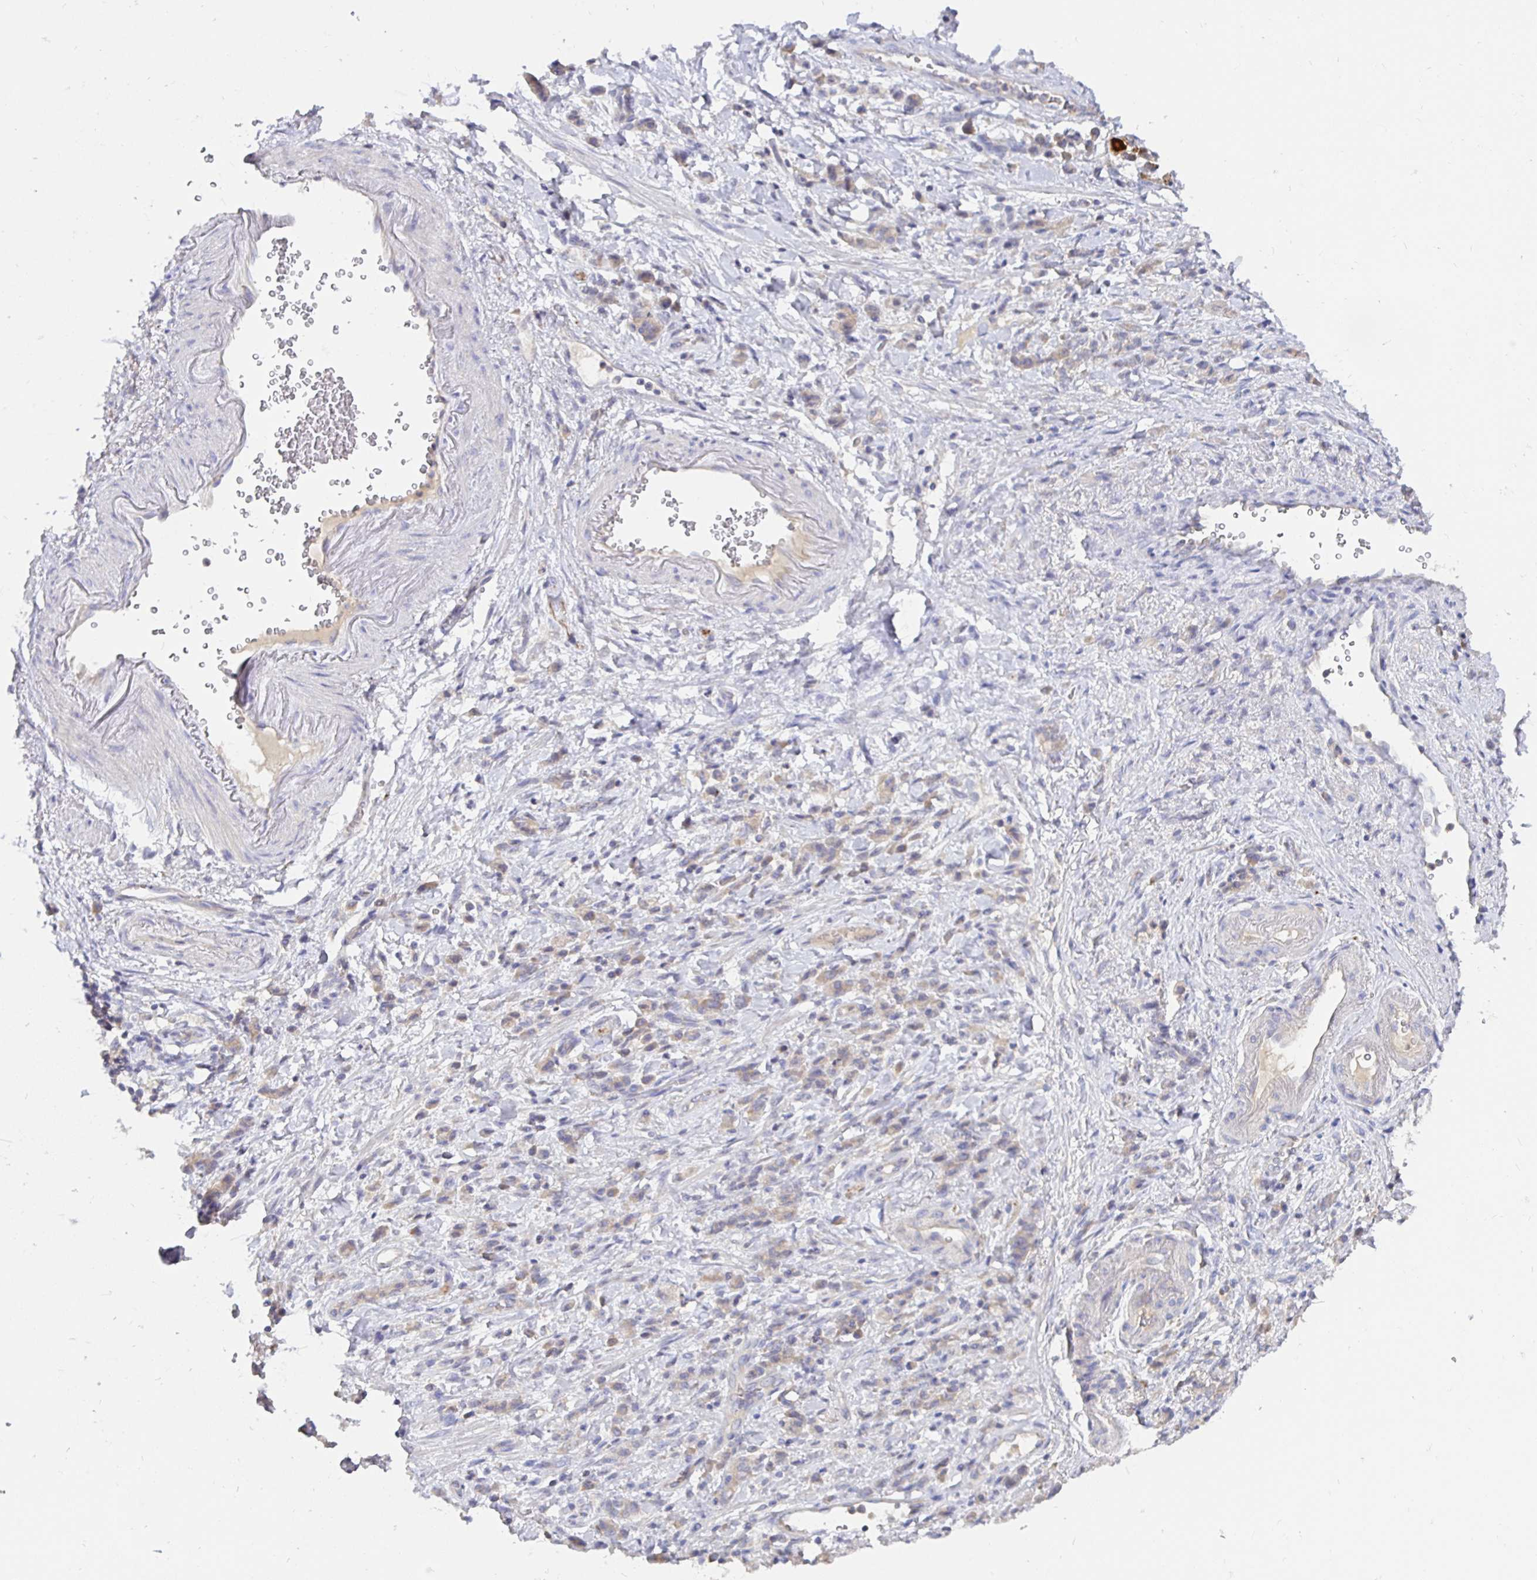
{"staining": {"intensity": "weak", "quantity": "<25%", "location": "cytoplasmic/membranous"}, "tissue": "stomach cancer", "cell_type": "Tumor cells", "image_type": "cancer", "snomed": [{"axis": "morphology", "description": "Adenocarcinoma, NOS"}, {"axis": "topography", "description": "Stomach"}], "caption": "This is an immunohistochemistry (IHC) photomicrograph of stomach adenocarcinoma. There is no positivity in tumor cells.", "gene": "KIF21A", "patient": {"sex": "male", "age": 77}}